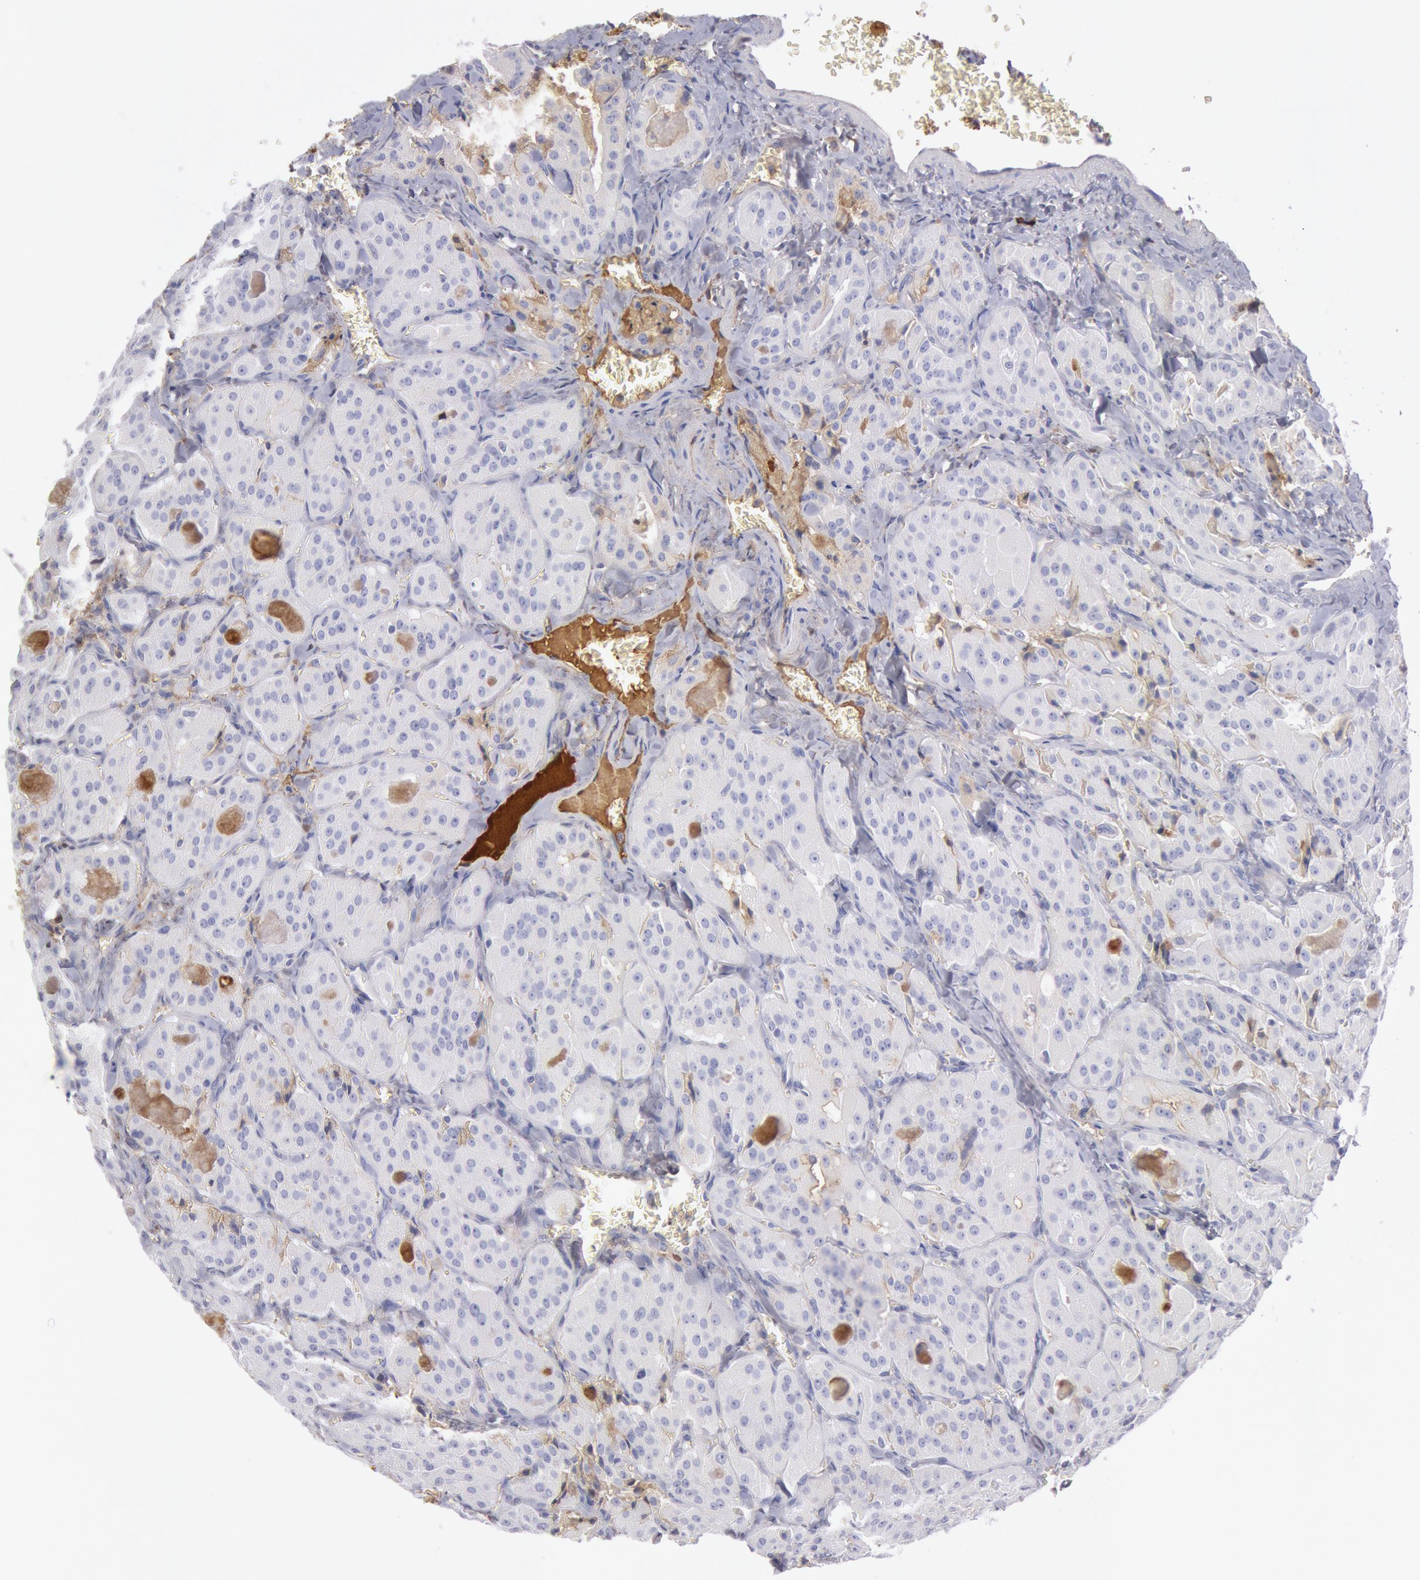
{"staining": {"intensity": "weak", "quantity": "25%-75%", "location": "cytoplasmic/membranous"}, "tissue": "thyroid cancer", "cell_type": "Tumor cells", "image_type": "cancer", "snomed": [{"axis": "morphology", "description": "Carcinoma, NOS"}, {"axis": "topography", "description": "Thyroid gland"}], "caption": "A brown stain highlights weak cytoplasmic/membranous expression of a protein in thyroid cancer (carcinoma) tumor cells.", "gene": "IGHA1", "patient": {"sex": "male", "age": 76}}